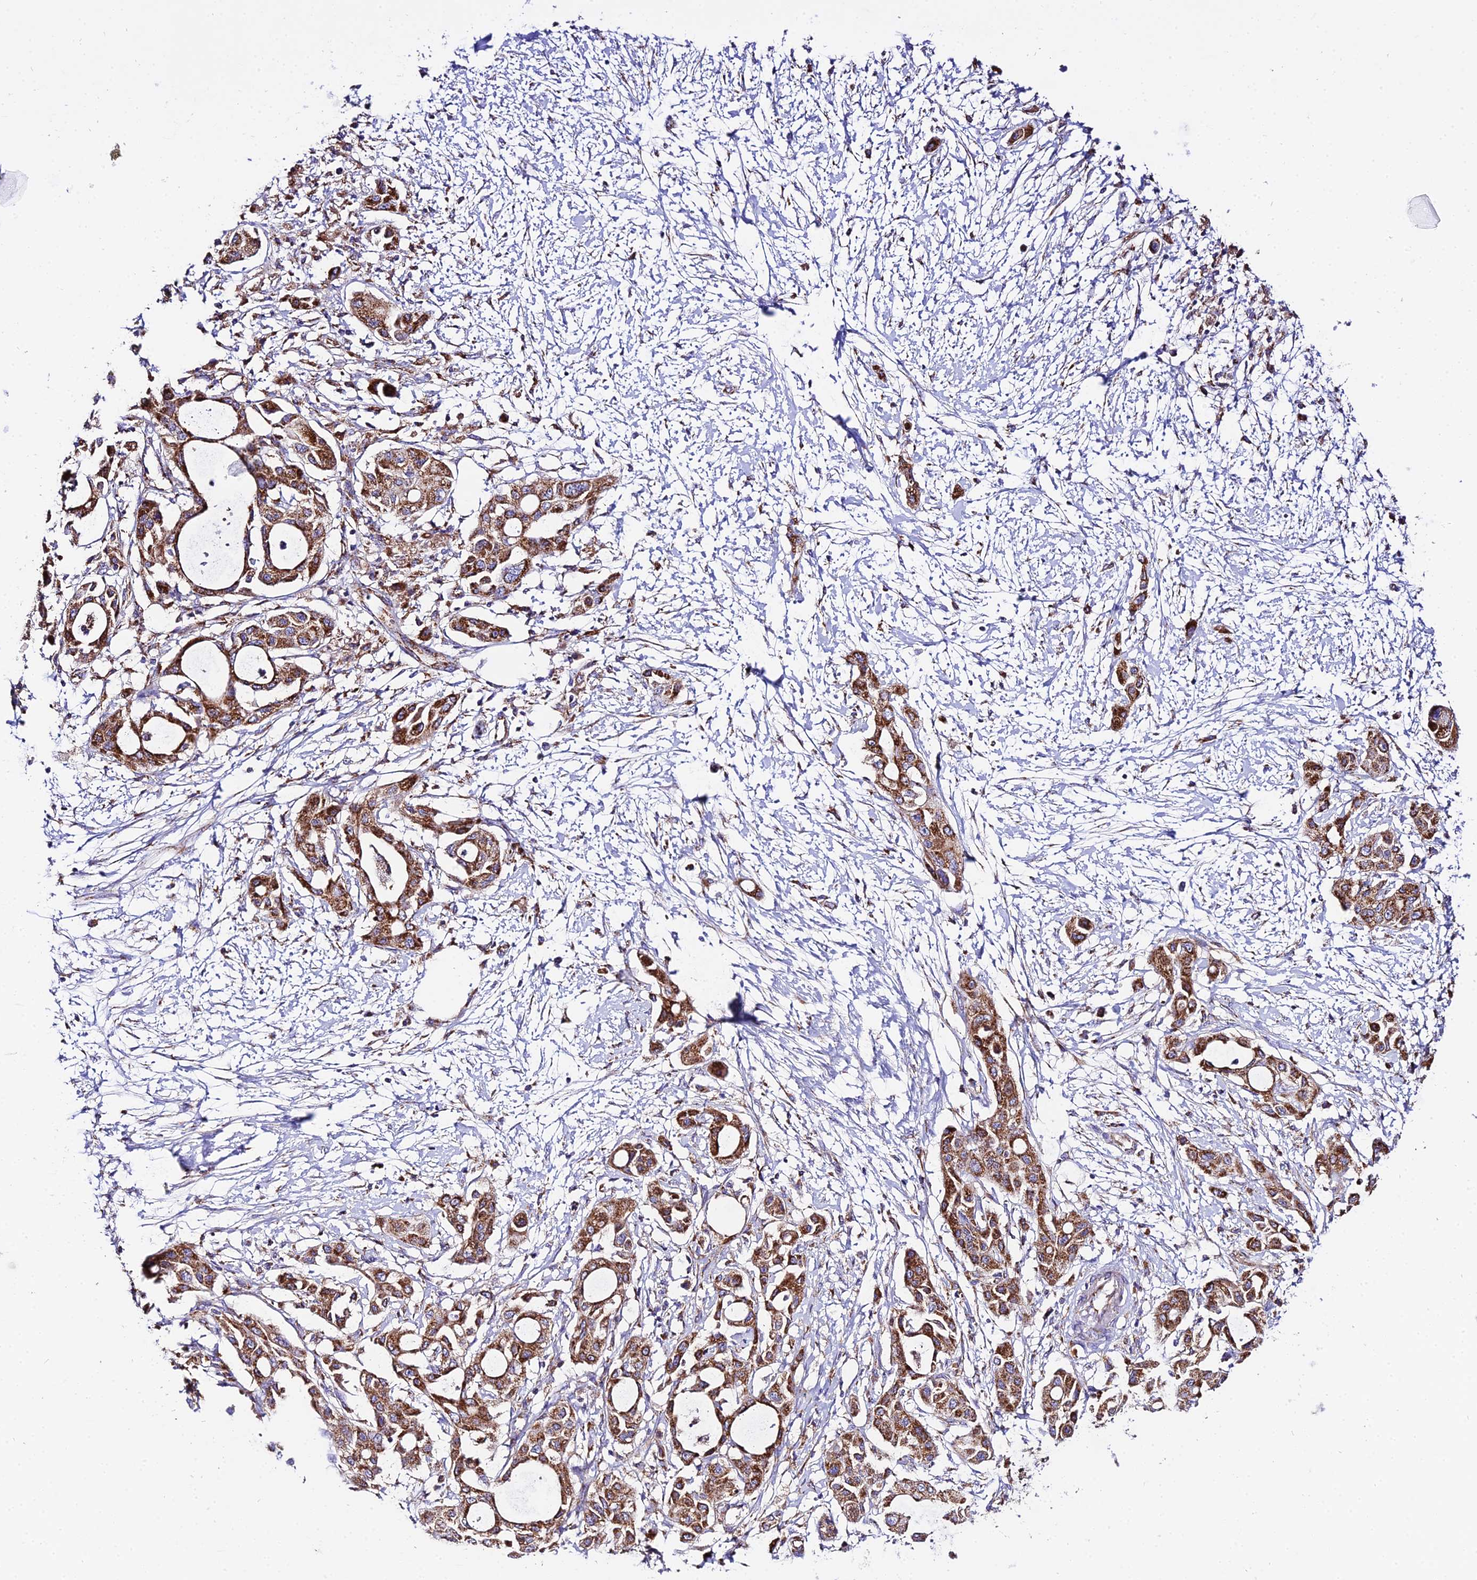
{"staining": {"intensity": "moderate", "quantity": ">75%", "location": "cytoplasmic/membranous"}, "tissue": "pancreatic cancer", "cell_type": "Tumor cells", "image_type": "cancer", "snomed": [{"axis": "morphology", "description": "Adenocarcinoma, NOS"}, {"axis": "topography", "description": "Pancreas"}], "caption": "Immunohistochemical staining of pancreatic adenocarcinoma demonstrates medium levels of moderate cytoplasmic/membranous expression in approximately >75% of tumor cells.", "gene": "OCIAD1", "patient": {"sex": "male", "age": 68}}